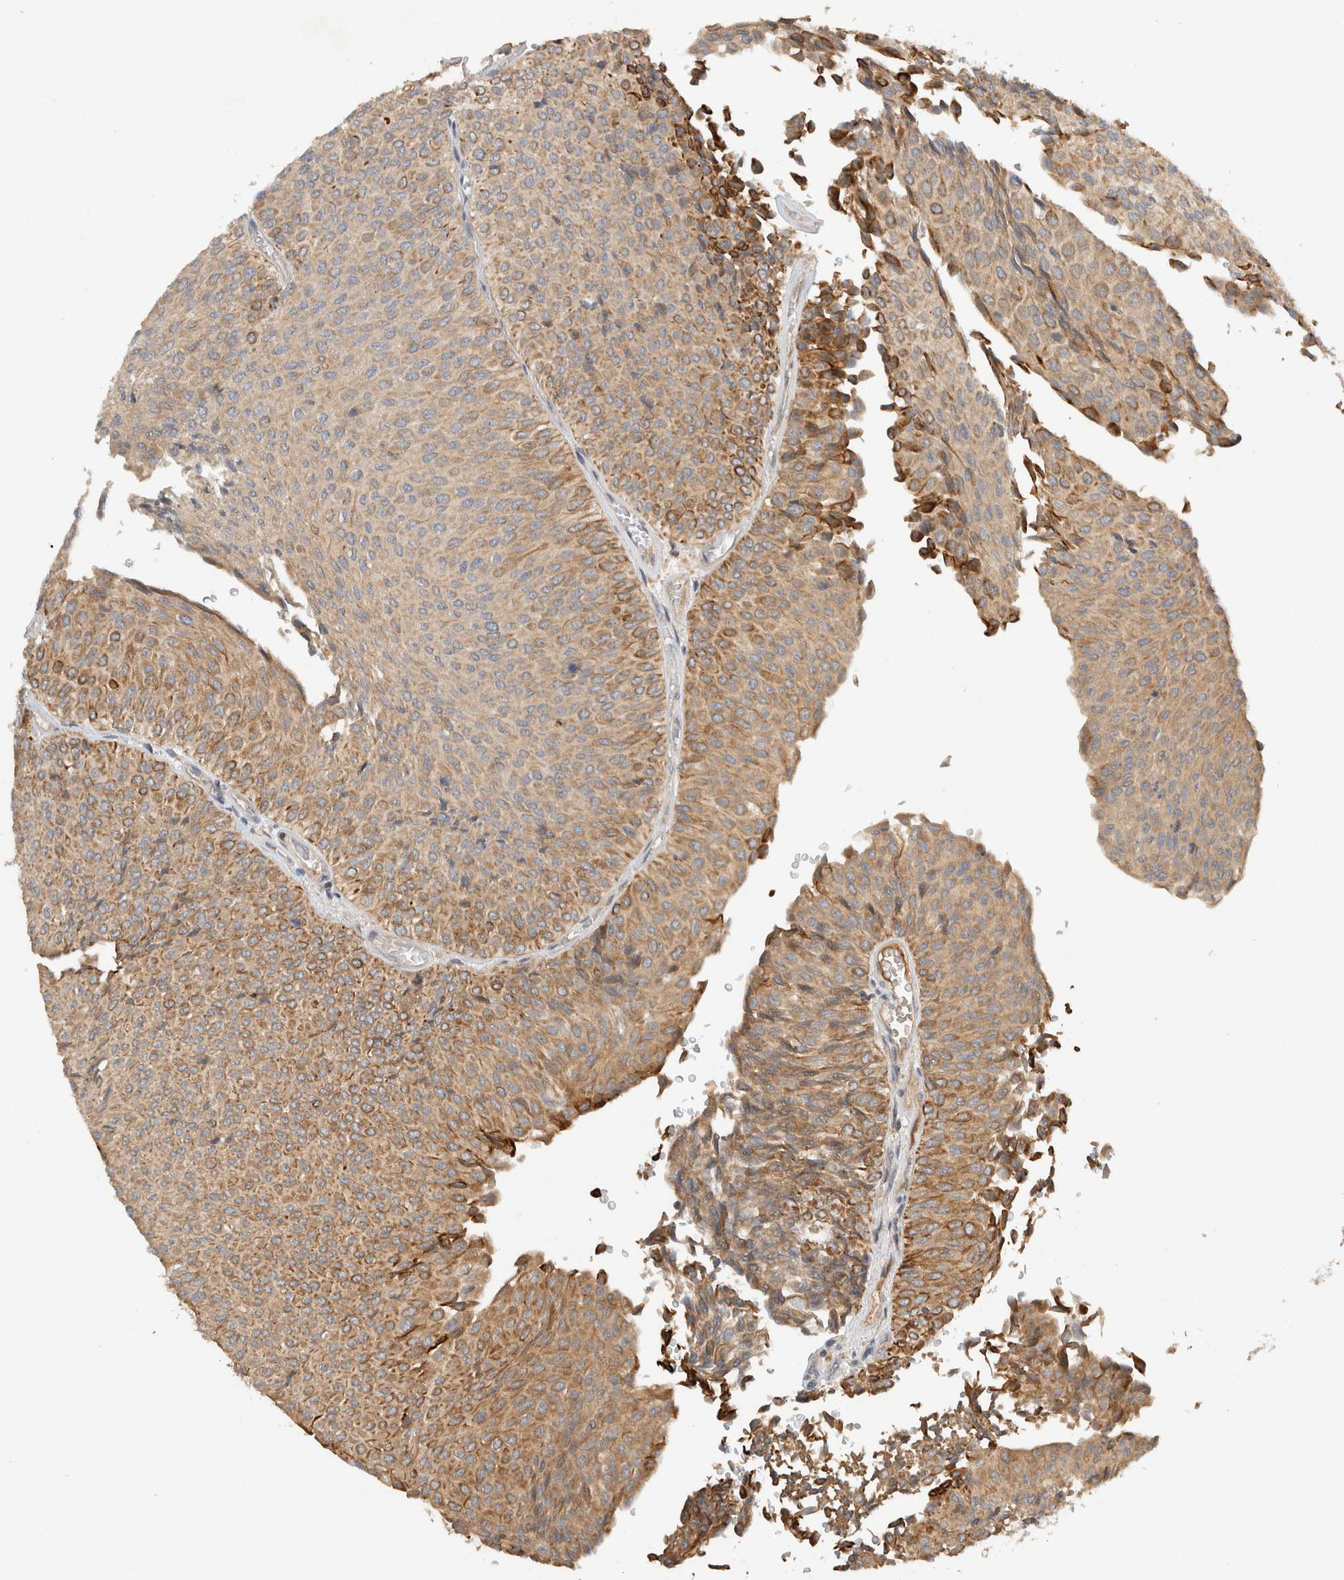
{"staining": {"intensity": "moderate", "quantity": ">75%", "location": "cytoplasmic/membranous"}, "tissue": "urothelial cancer", "cell_type": "Tumor cells", "image_type": "cancer", "snomed": [{"axis": "morphology", "description": "Urothelial carcinoma, Low grade"}, {"axis": "topography", "description": "Urinary bladder"}], "caption": "Brown immunohistochemical staining in human urothelial cancer shows moderate cytoplasmic/membranous expression in approximately >75% of tumor cells. The staining was performed using DAB, with brown indicating positive protein expression. Nuclei are stained blue with hematoxylin.", "gene": "ARMC9", "patient": {"sex": "male", "age": 78}}